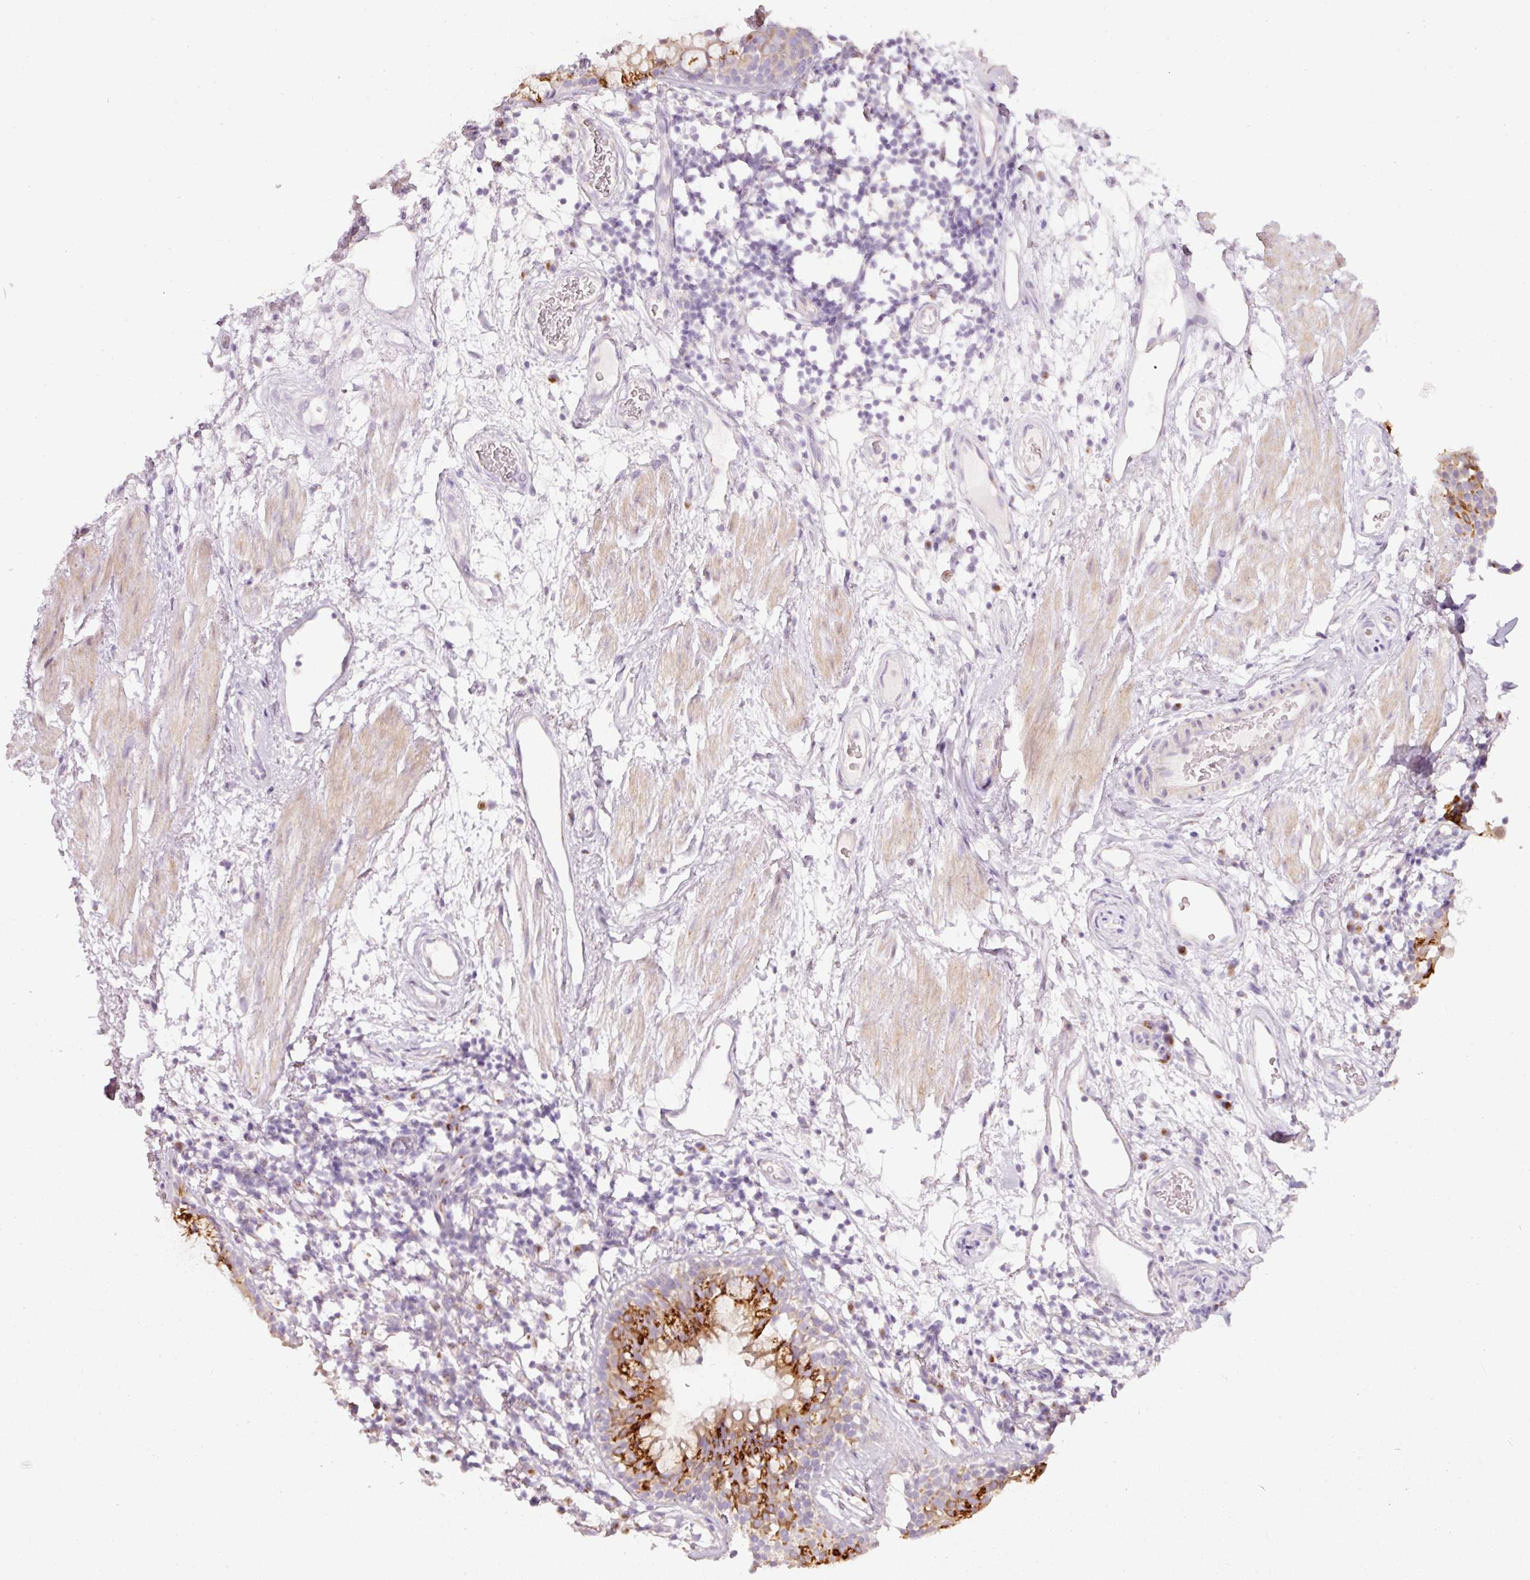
{"staining": {"intensity": "moderate", "quantity": "<25%", "location": "cytoplasmic/membranous"}, "tissue": "soft tissue", "cell_type": "Chondrocytes", "image_type": "normal", "snomed": [{"axis": "morphology", "description": "Normal tissue, NOS"}, {"axis": "topography", "description": "Cartilage tissue"}, {"axis": "topography", "description": "Bronchus"}], "caption": "This histopathology image displays unremarkable soft tissue stained with immunohistochemistry (IHC) to label a protein in brown. The cytoplasmic/membranous of chondrocytes show moderate positivity for the protein. Nuclei are counter-stained blue.", "gene": "PDXDC1", "patient": {"sex": "male", "age": 58}}